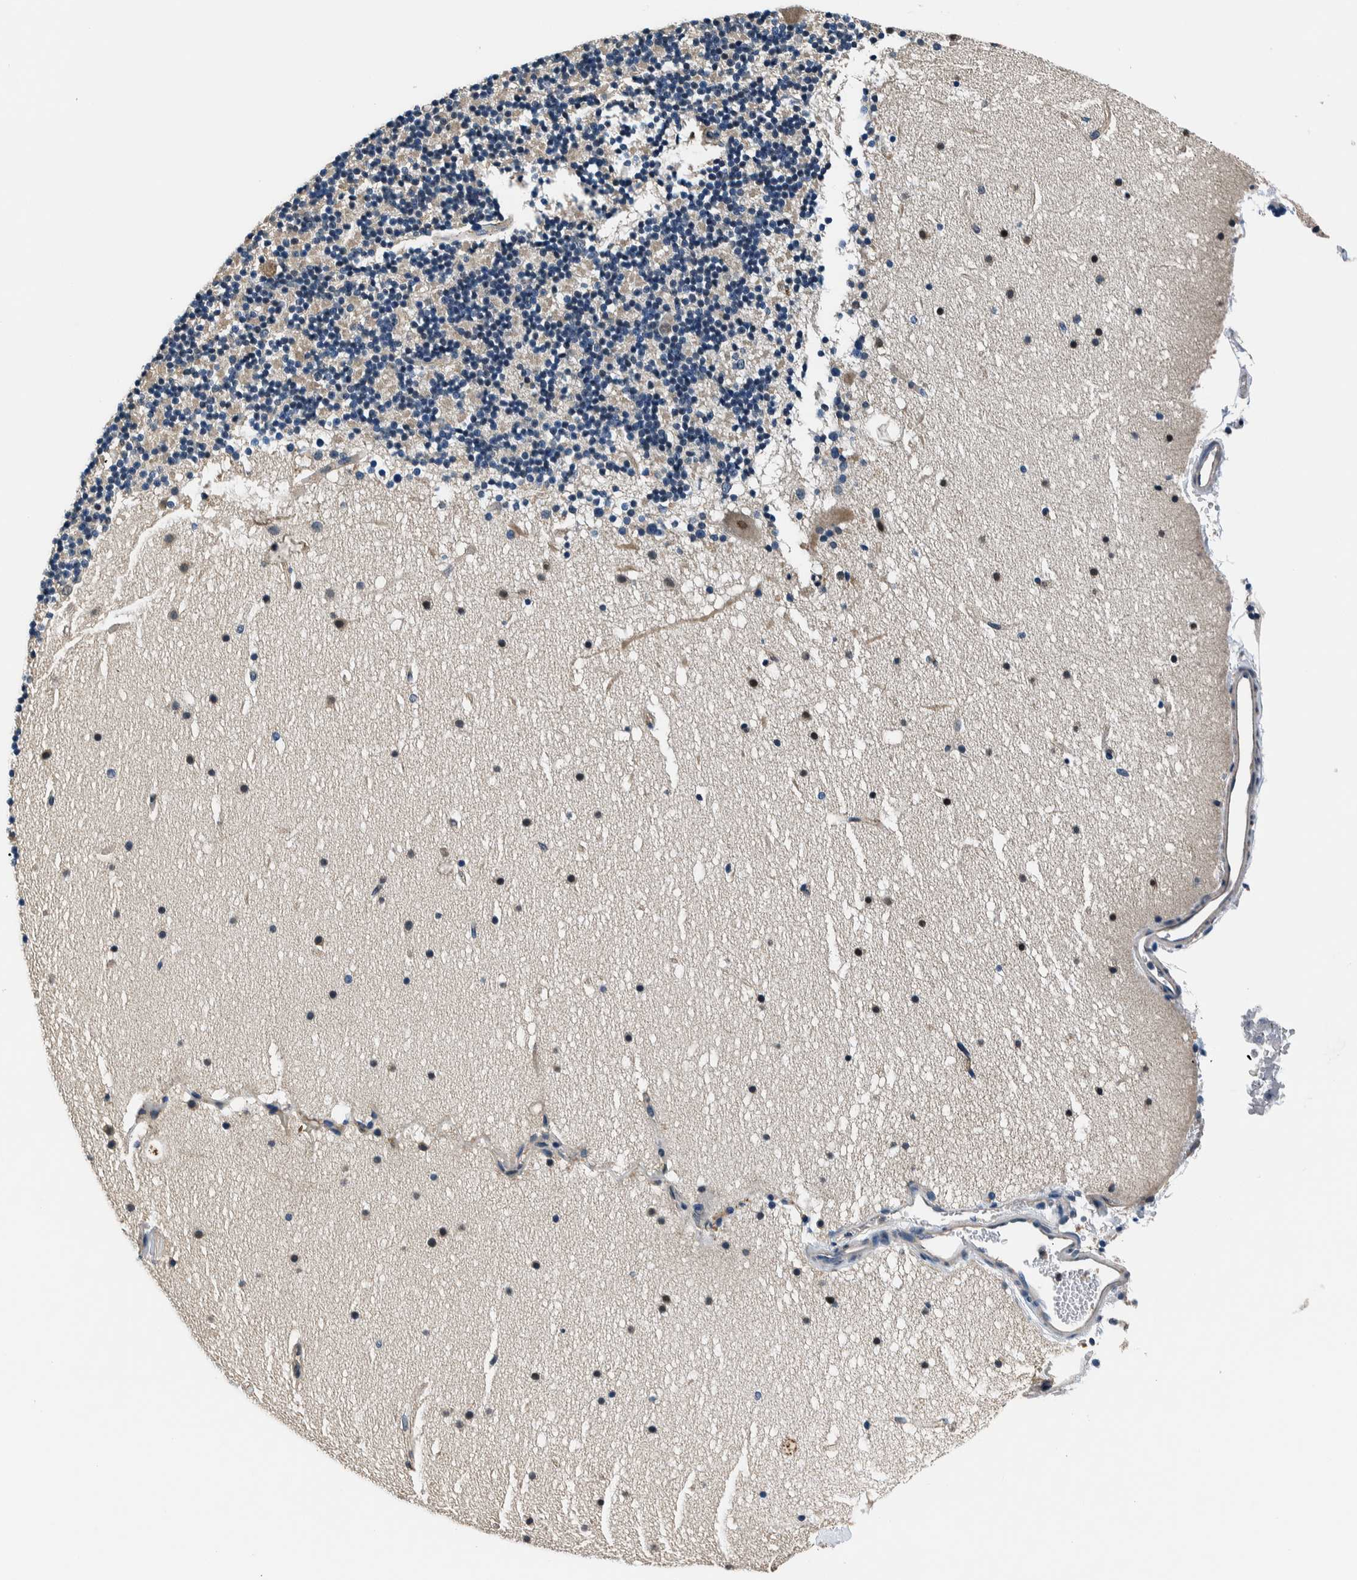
{"staining": {"intensity": "negative", "quantity": "none", "location": "none"}, "tissue": "cerebellum", "cell_type": "Cells in granular layer", "image_type": "normal", "snomed": [{"axis": "morphology", "description": "Normal tissue, NOS"}, {"axis": "topography", "description": "Cerebellum"}], "caption": "Immunohistochemistry photomicrograph of unremarkable human cerebellum stained for a protein (brown), which displays no positivity in cells in granular layer.", "gene": "NIBAN2", "patient": {"sex": "male", "age": 57}}